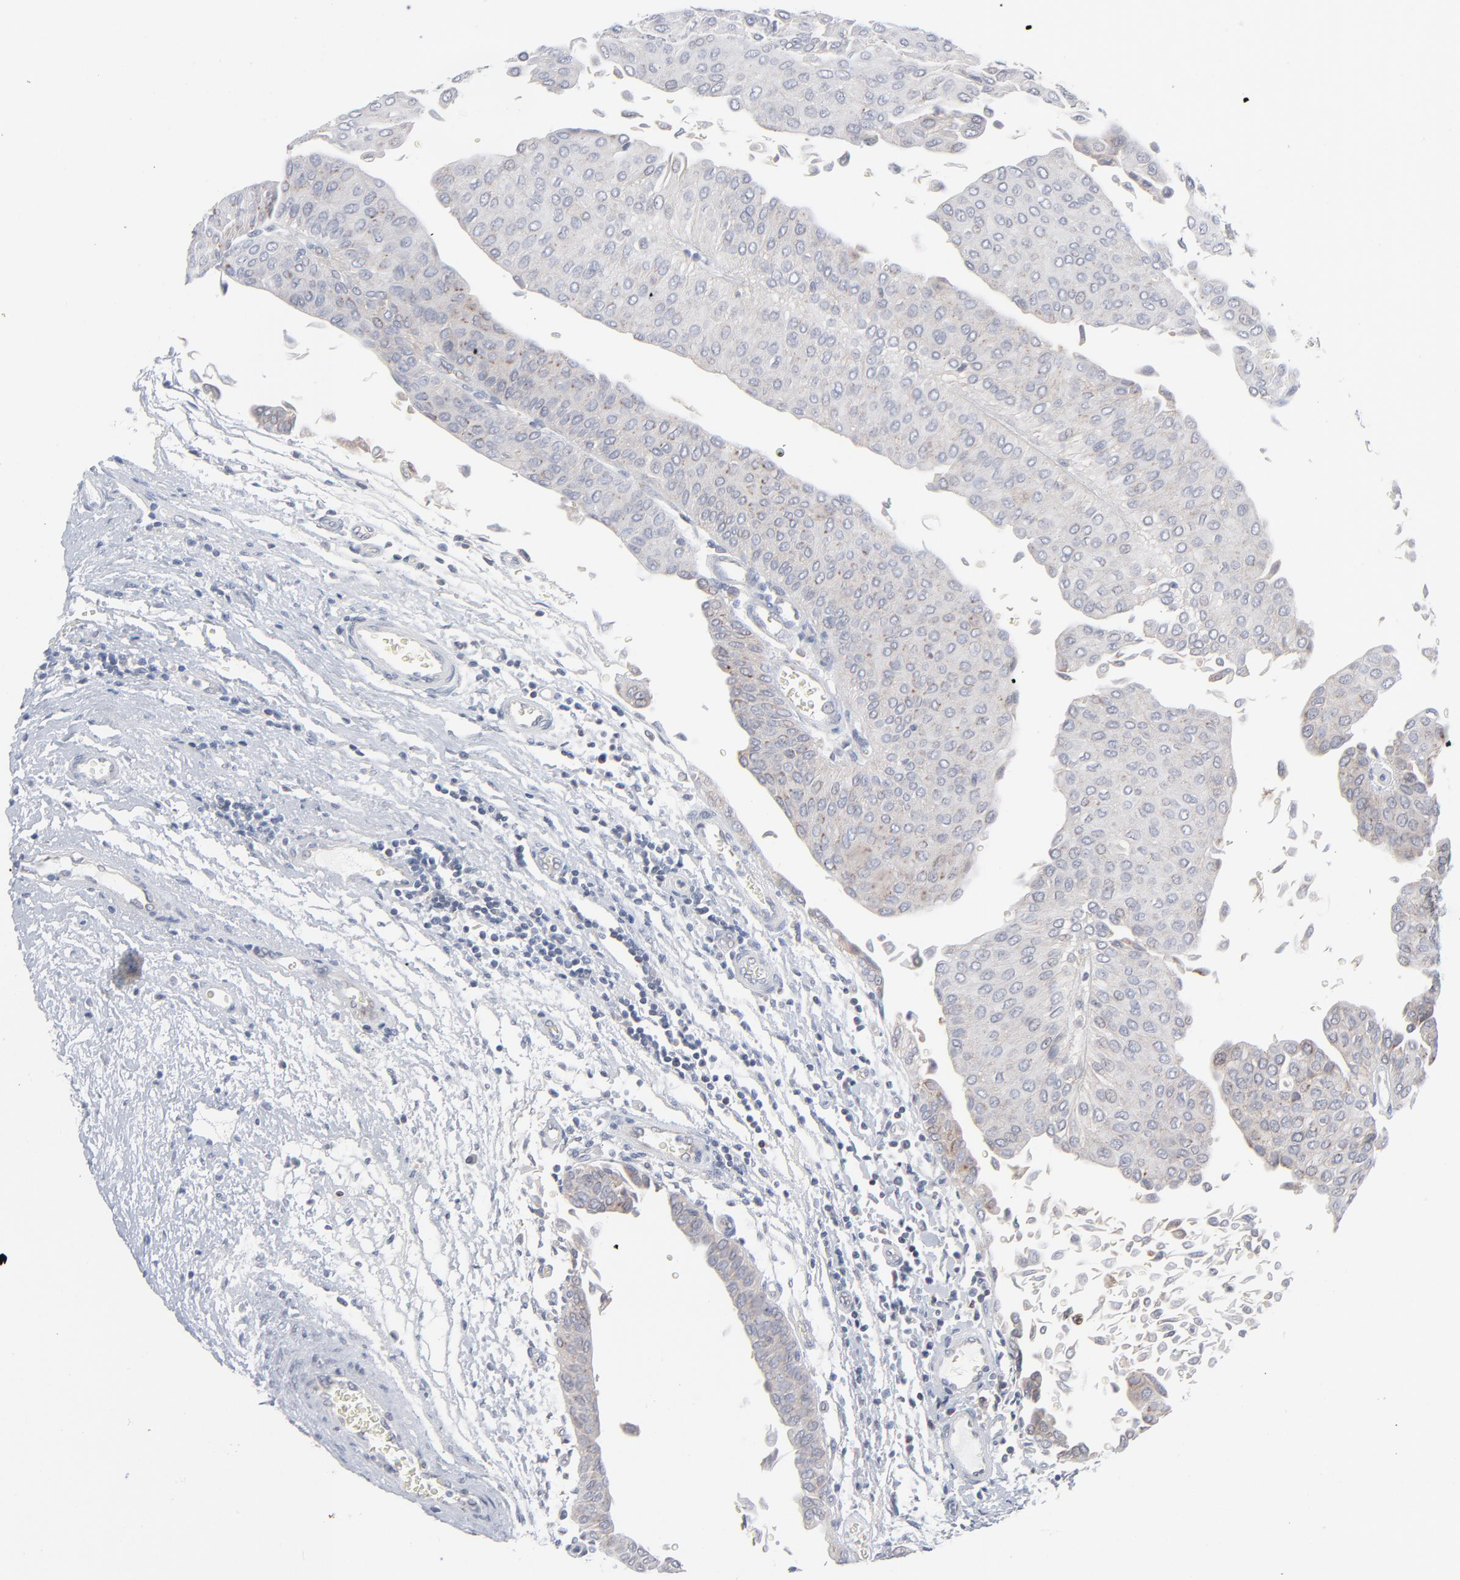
{"staining": {"intensity": "weak", "quantity": "25%-75%", "location": "cytoplasmic/membranous"}, "tissue": "urothelial cancer", "cell_type": "Tumor cells", "image_type": "cancer", "snomed": [{"axis": "morphology", "description": "Urothelial carcinoma, Low grade"}, {"axis": "topography", "description": "Urinary bladder"}], "caption": "Immunohistochemical staining of human urothelial cancer reveals weak cytoplasmic/membranous protein expression in about 25%-75% of tumor cells.", "gene": "KDSR", "patient": {"sex": "male", "age": 64}}